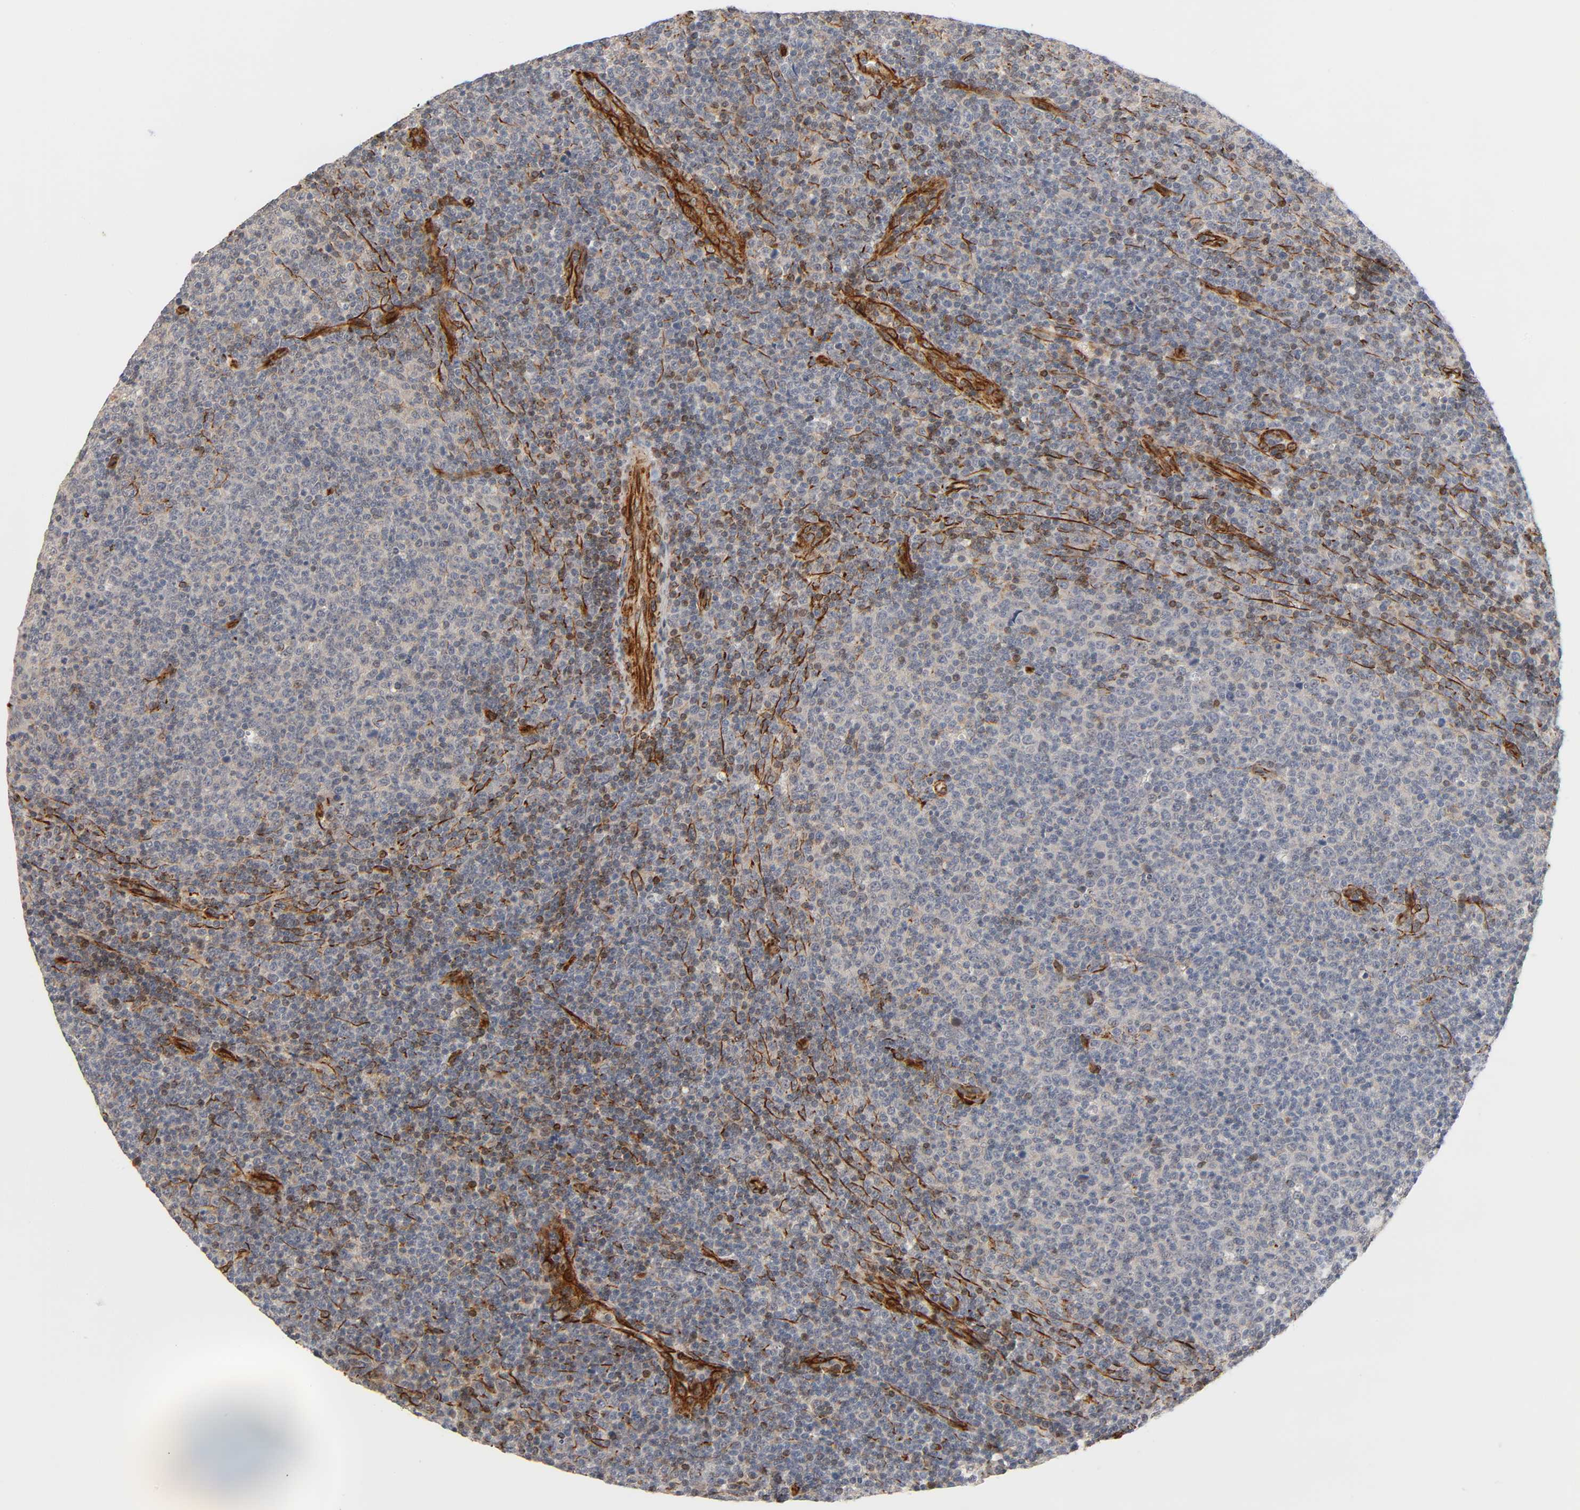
{"staining": {"intensity": "weak", "quantity": "25%-75%", "location": "cytoplasmic/membranous"}, "tissue": "lymphoma", "cell_type": "Tumor cells", "image_type": "cancer", "snomed": [{"axis": "morphology", "description": "Malignant lymphoma, non-Hodgkin's type, Low grade"}, {"axis": "topography", "description": "Lymph node"}], "caption": "Brown immunohistochemical staining in human low-grade malignant lymphoma, non-Hodgkin's type reveals weak cytoplasmic/membranous staining in about 25%-75% of tumor cells.", "gene": "REEP6", "patient": {"sex": "male", "age": 70}}